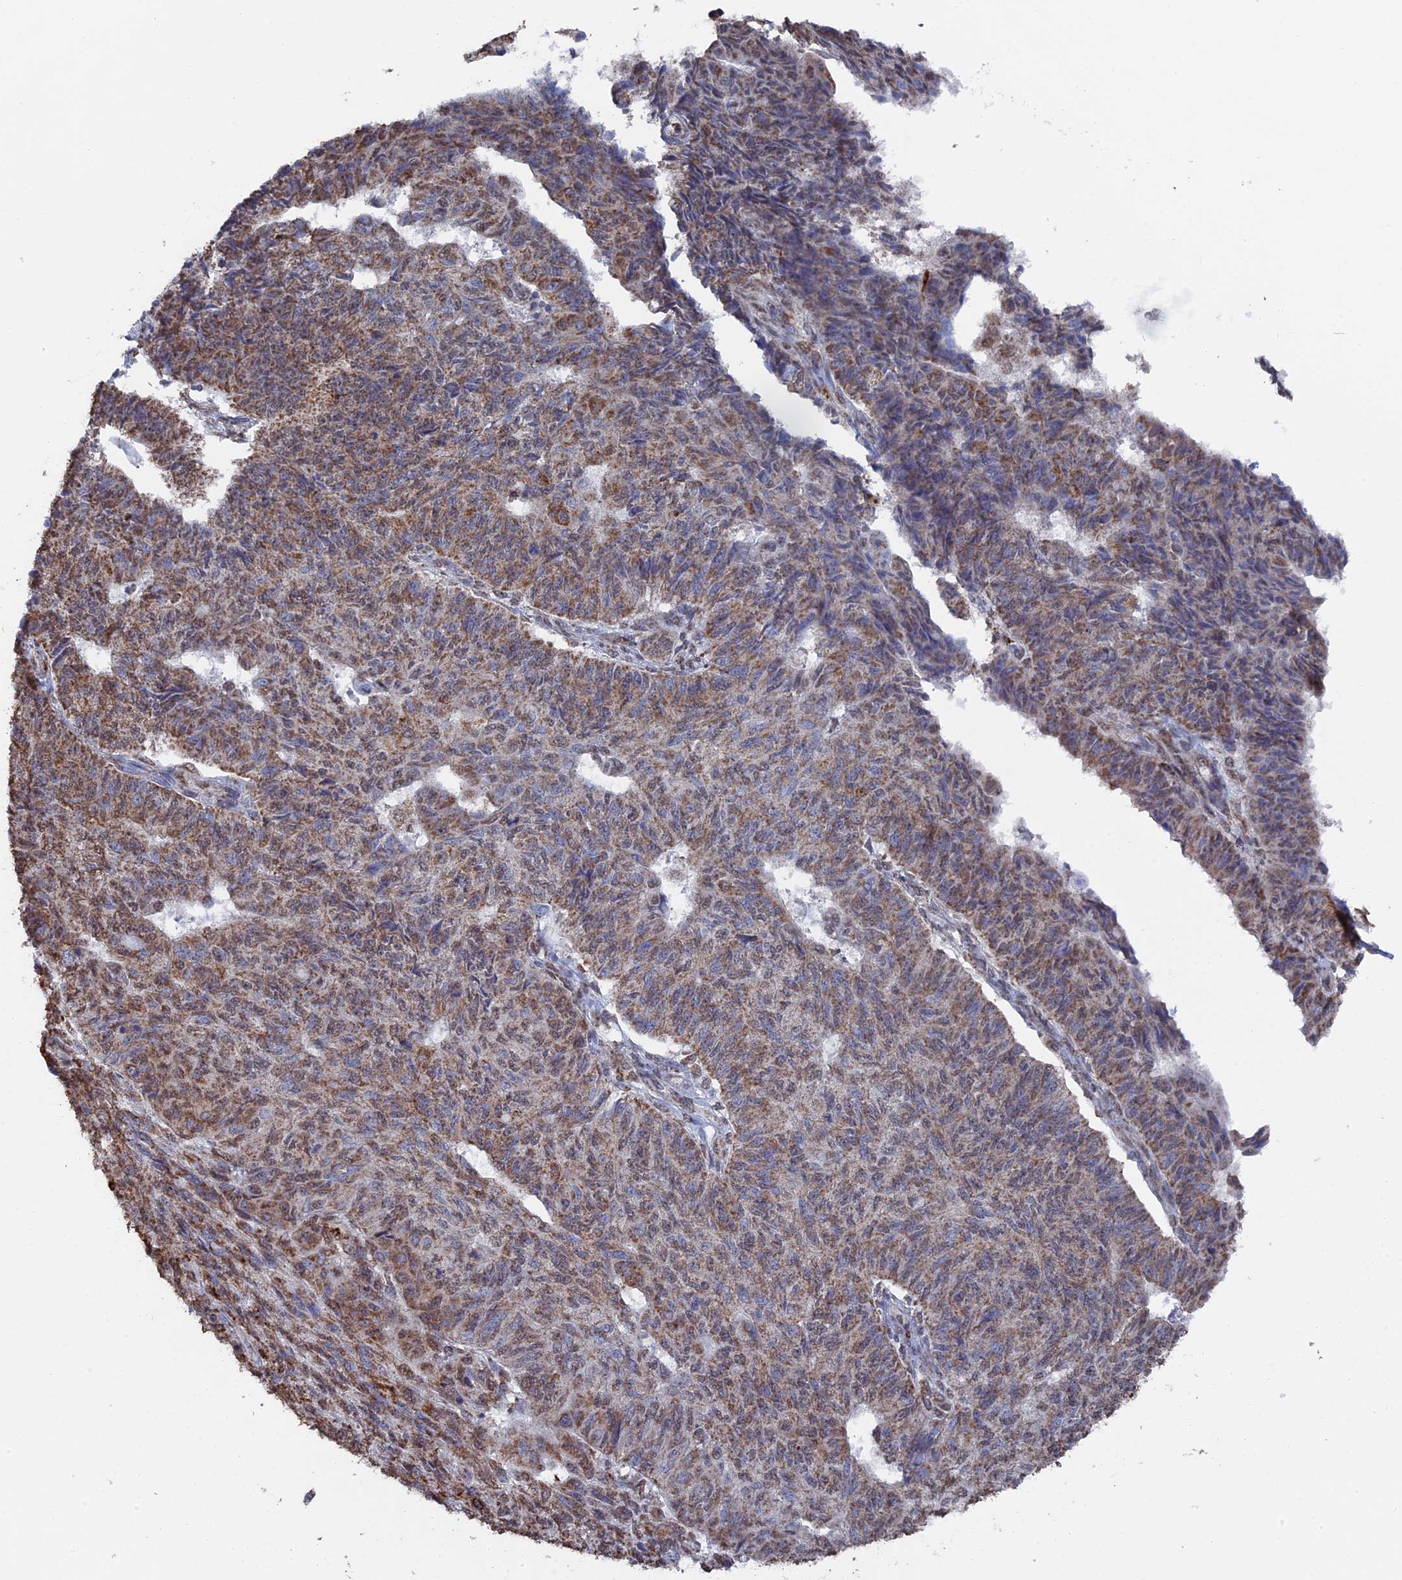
{"staining": {"intensity": "moderate", "quantity": ">75%", "location": "cytoplasmic/membranous"}, "tissue": "endometrial cancer", "cell_type": "Tumor cells", "image_type": "cancer", "snomed": [{"axis": "morphology", "description": "Adenocarcinoma, NOS"}, {"axis": "topography", "description": "Endometrium"}], "caption": "A medium amount of moderate cytoplasmic/membranous positivity is seen in approximately >75% of tumor cells in endometrial adenocarcinoma tissue.", "gene": "SMG9", "patient": {"sex": "female", "age": 32}}